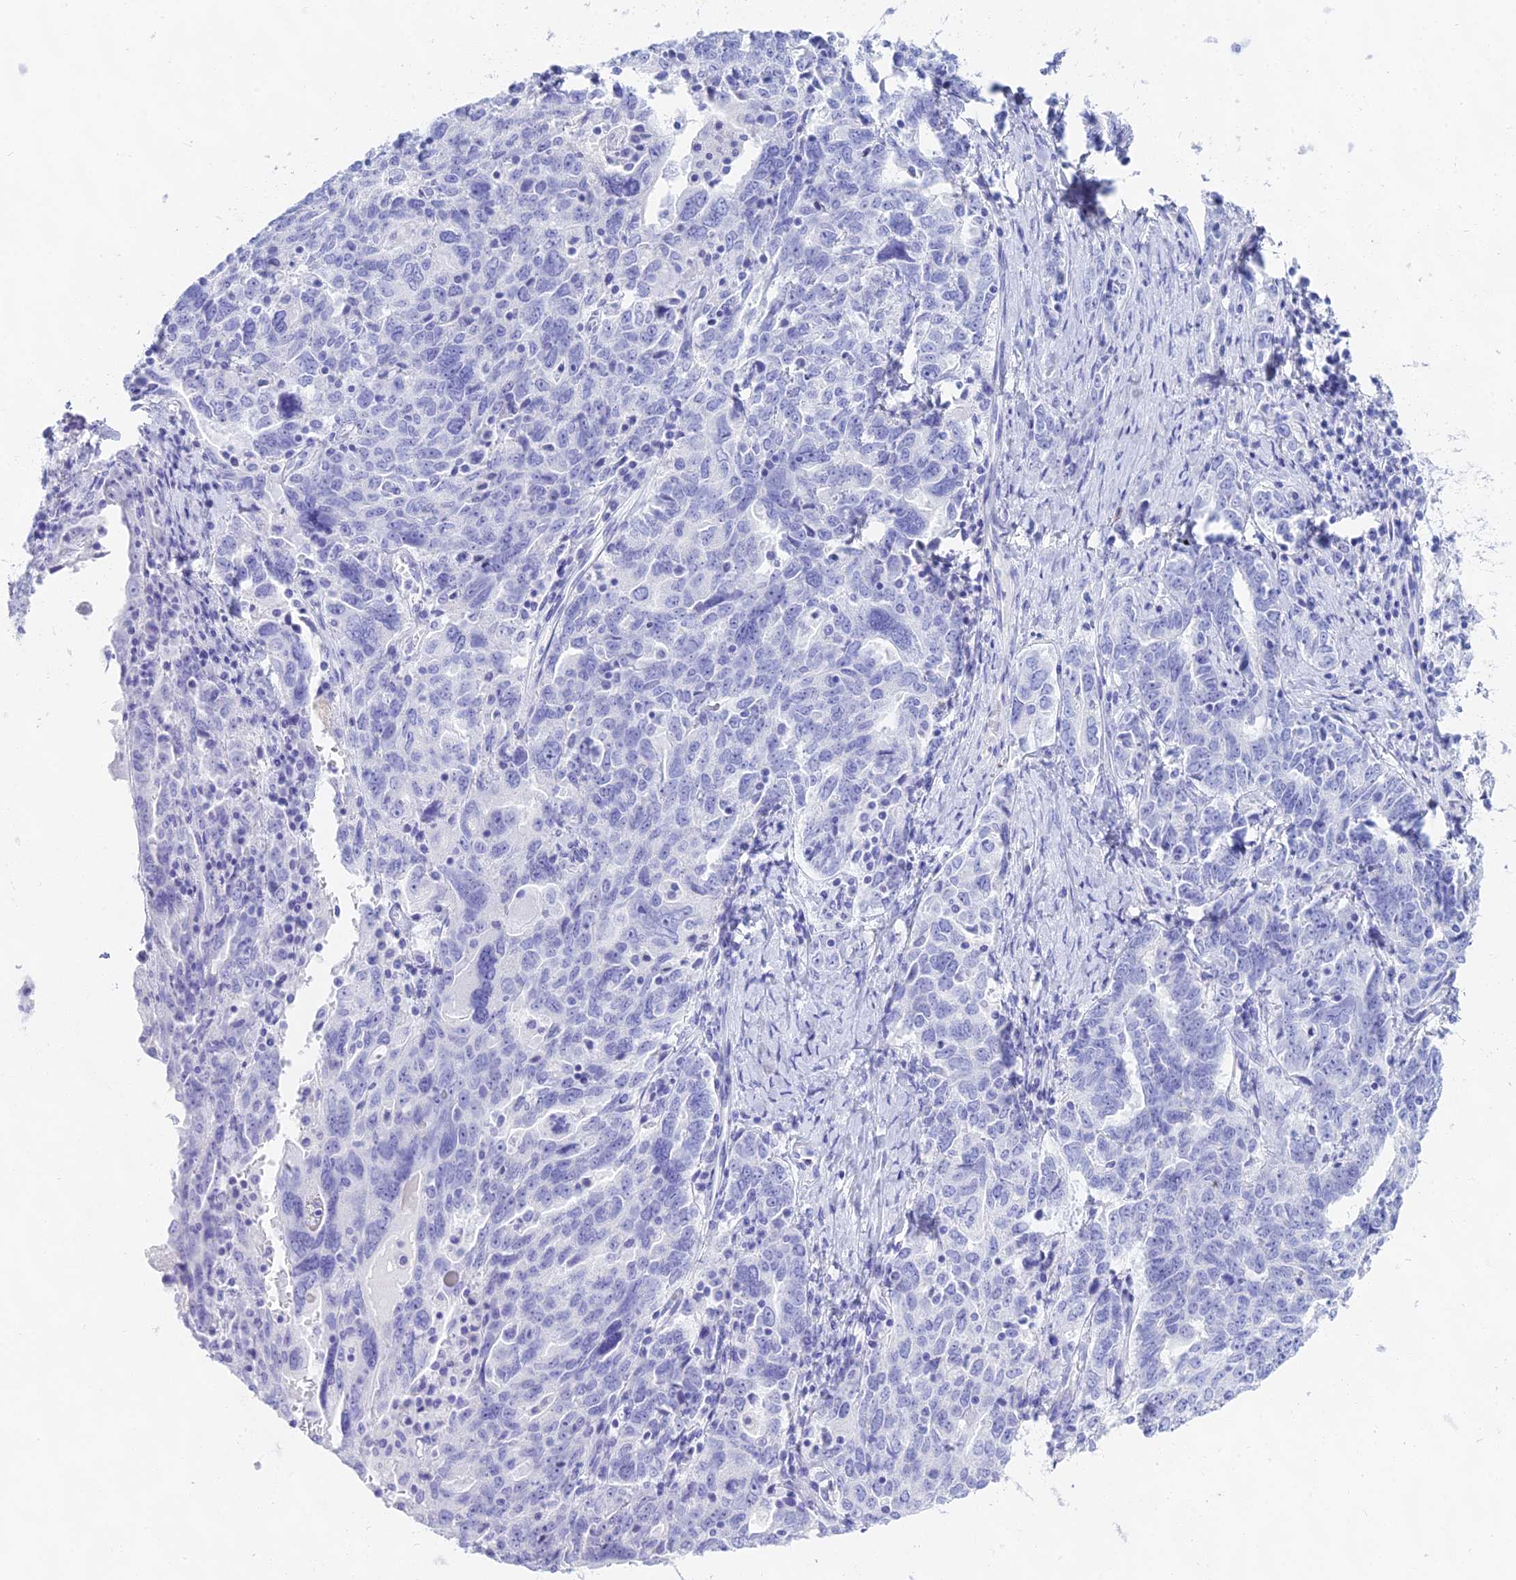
{"staining": {"intensity": "negative", "quantity": "none", "location": "none"}, "tissue": "ovarian cancer", "cell_type": "Tumor cells", "image_type": "cancer", "snomed": [{"axis": "morphology", "description": "Carcinoma, endometroid"}, {"axis": "topography", "description": "Ovary"}], "caption": "Protein analysis of endometroid carcinoma (ovarian) reveals no significant expression in tumor cells.", "gene": "CGB2", "patient": {"sex": "female", "age": 62}}